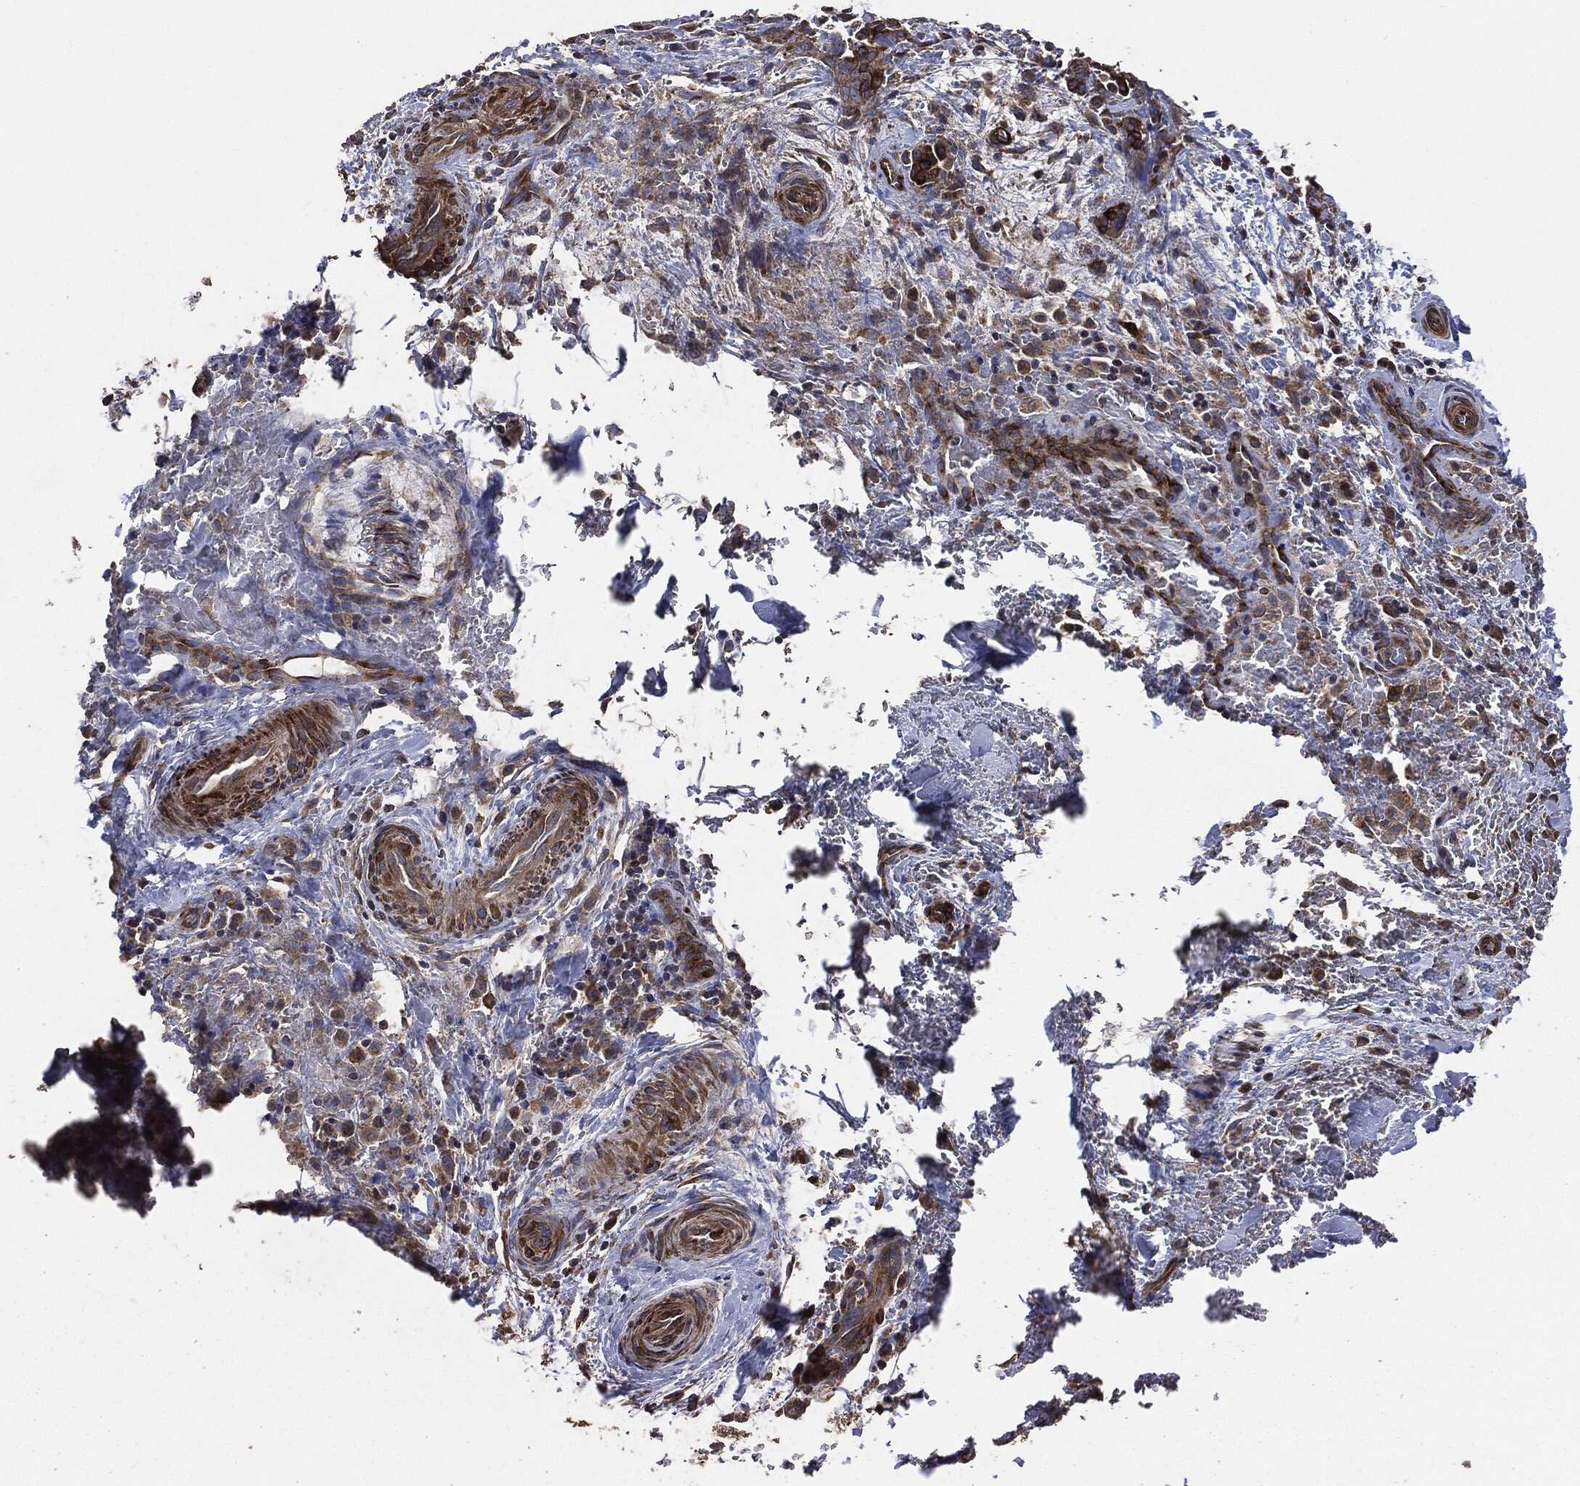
{"staining": {"intensity": "strong", "quantity": ">75%", "location": "cytoplasmic/membranous"}, "tissue": "thyroid cancer", "cell_type": "Tumor cells", "image_type": "cancer", "snomed": [{"axis": "morphology", "description": "Papillary adenocarcinoma, NOS"}, {"axis": "topography", "description": "Thyroid gland"}], "caption": "About >75% of tumor cells in human thyroid cancer (papillary adenocarcinoma) exhibit strong cytoplasmic/membranous protein positivity as visualized by brown immunohistochemical staining.", "gene": "STK3", "patient": {"sex": "male", "age": 61}}